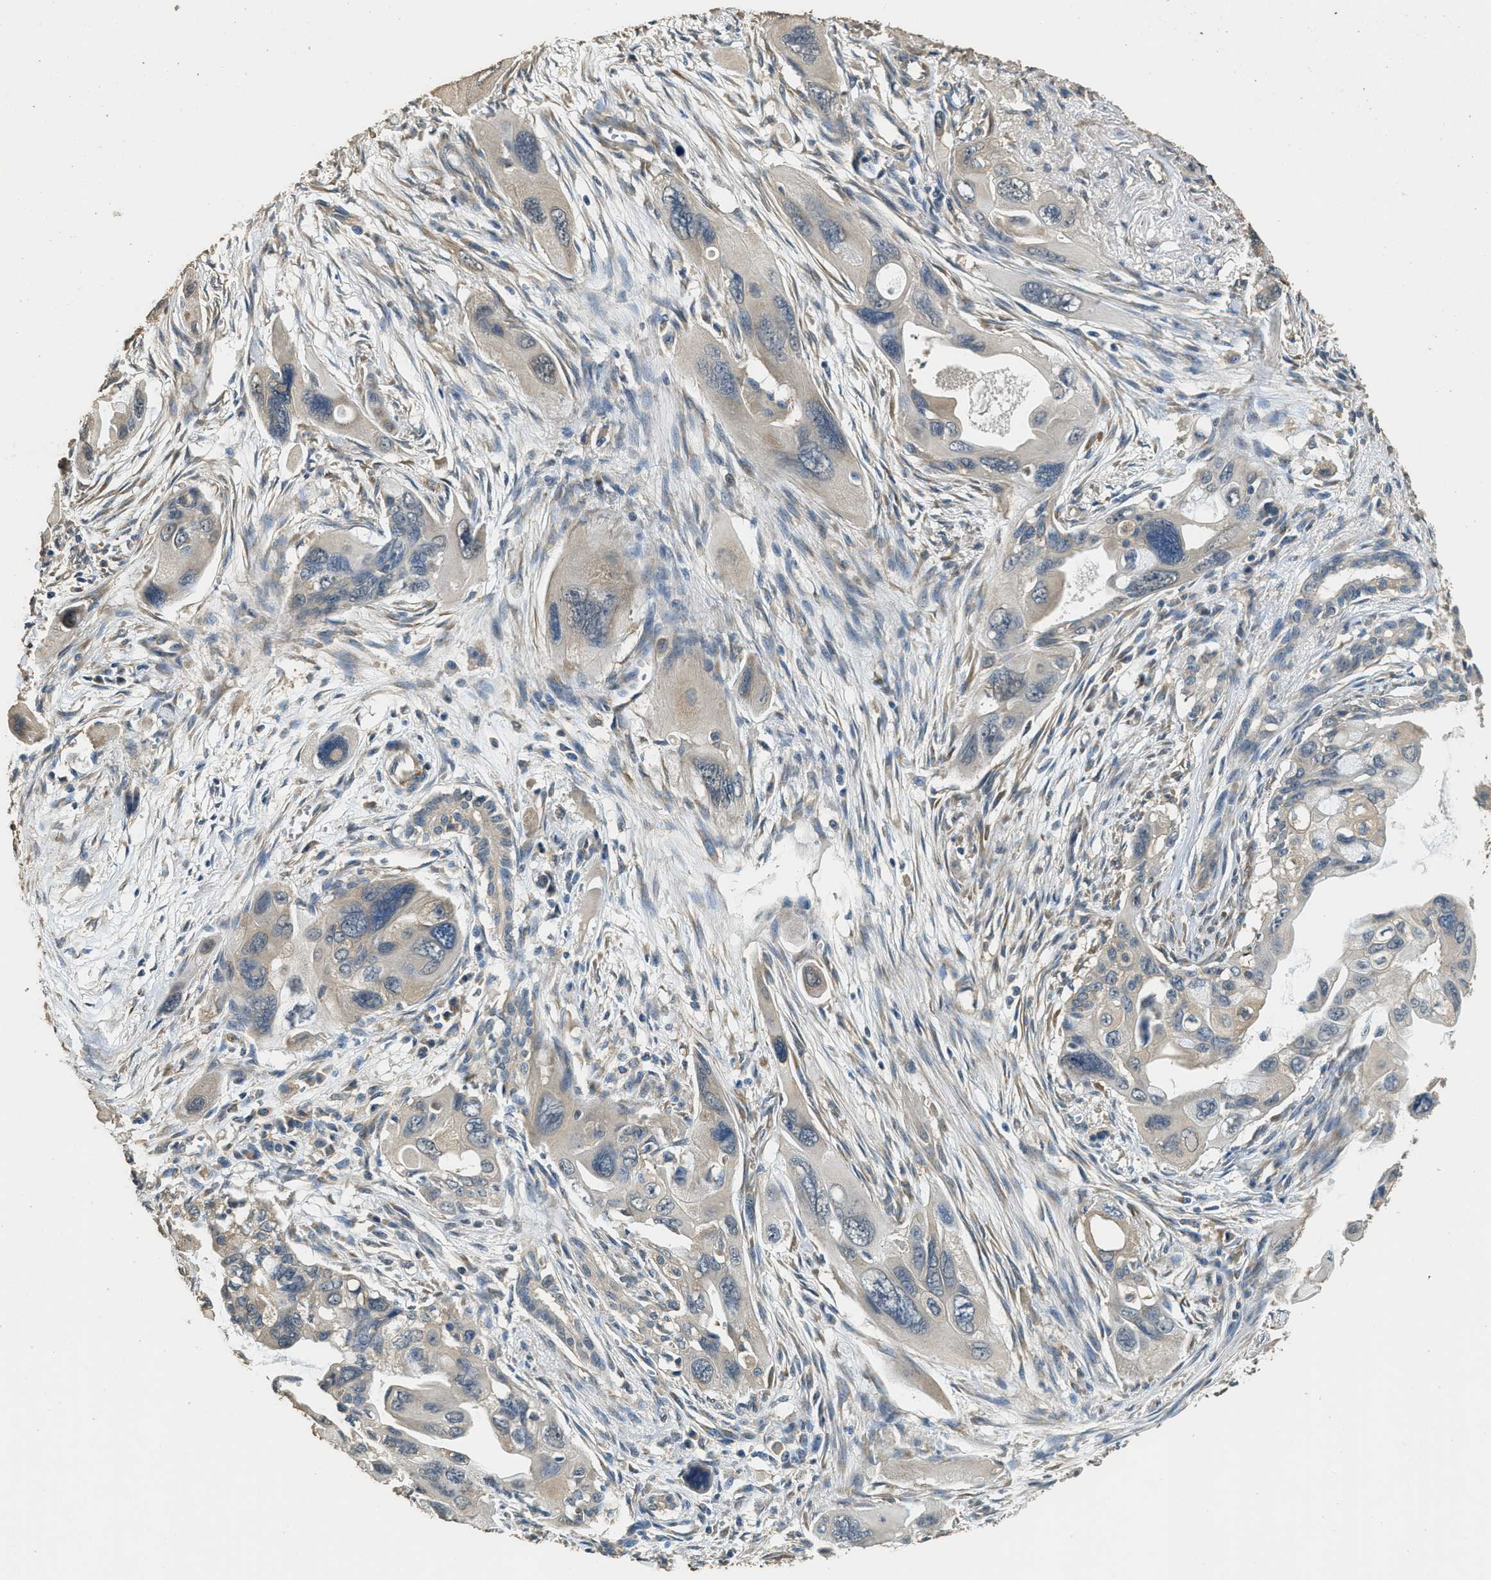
{"staining": {"intensity": "weak", "quantity": ">75%", "location": "cytoplasmic/membranous"}, "tissue": "pancreatic cancer", "cell_type": "Tumor cells", "image_type": "cancer", "snomed": [{"axis": "morphology", "description": "Adenocarcinoma, NOS"}, {"axis": "topography", "description": "Pancreas"}], "caption": "Tumor cells demonstrate low levels of weak cytoplasmic/membranous staining in about >75% of cells in pancreatic cancer.", "gene": "RAB6B", "patient": {"sex": "male", "age": 73}}